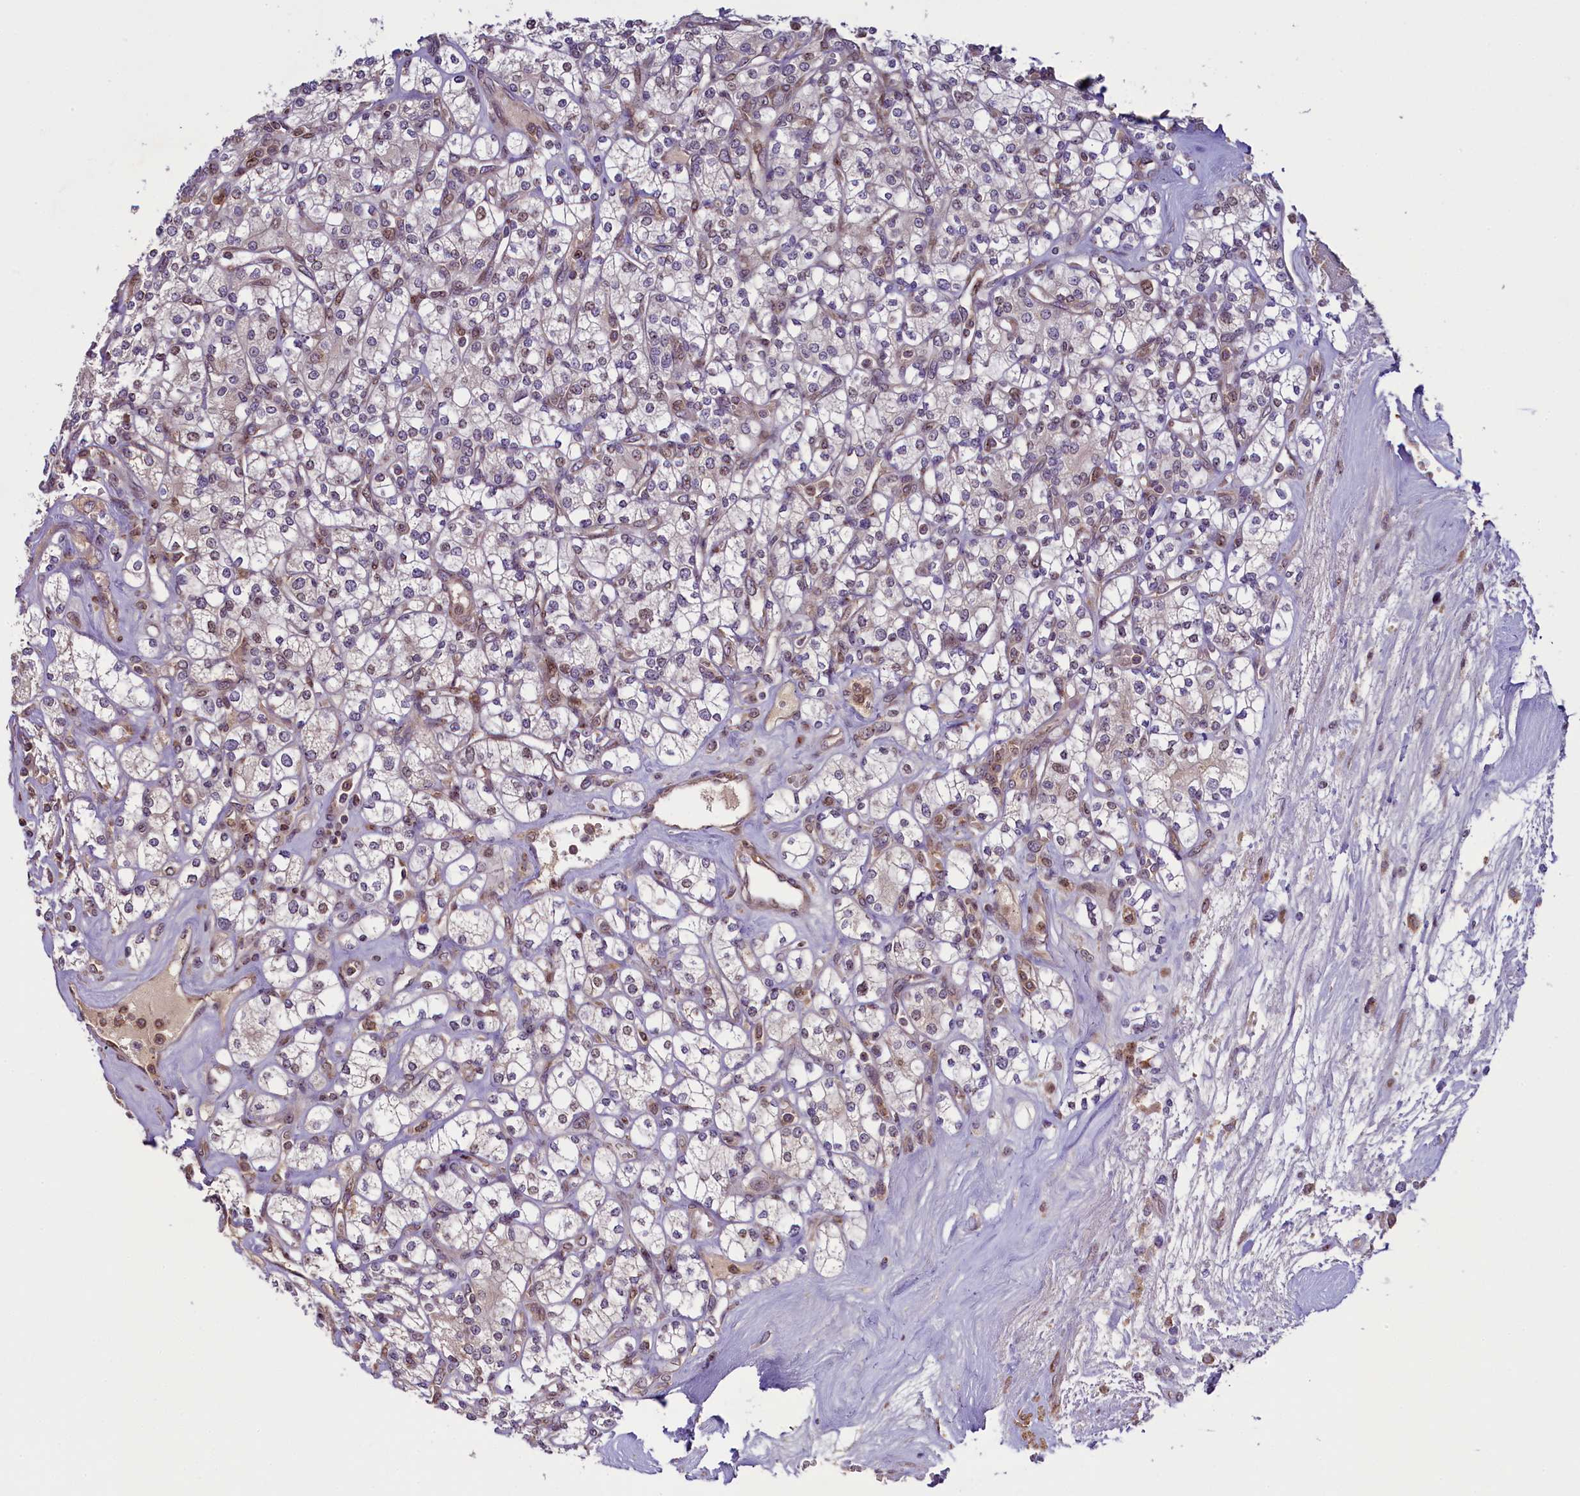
{"staining": {"intensity": "weak", "quantity": "25%-75%", "location": "nuclear"}, "tissue": "renal cancer", "cell_type": "Tumor cells", "image_type": "cancer", "snomed": [{"axis": "morphology", "description": "Adenocarcinoma, NOS"}, {"axis": "topography", "description": "Kidney"}], "caption": "A low amount of weak nuclear positivity is present in approximately 25%-75% of tumor cells in adenocarcinoma (renal) tissue.", "gene": "RBBP8", "patient": {"sex": "male", "age": 77}}